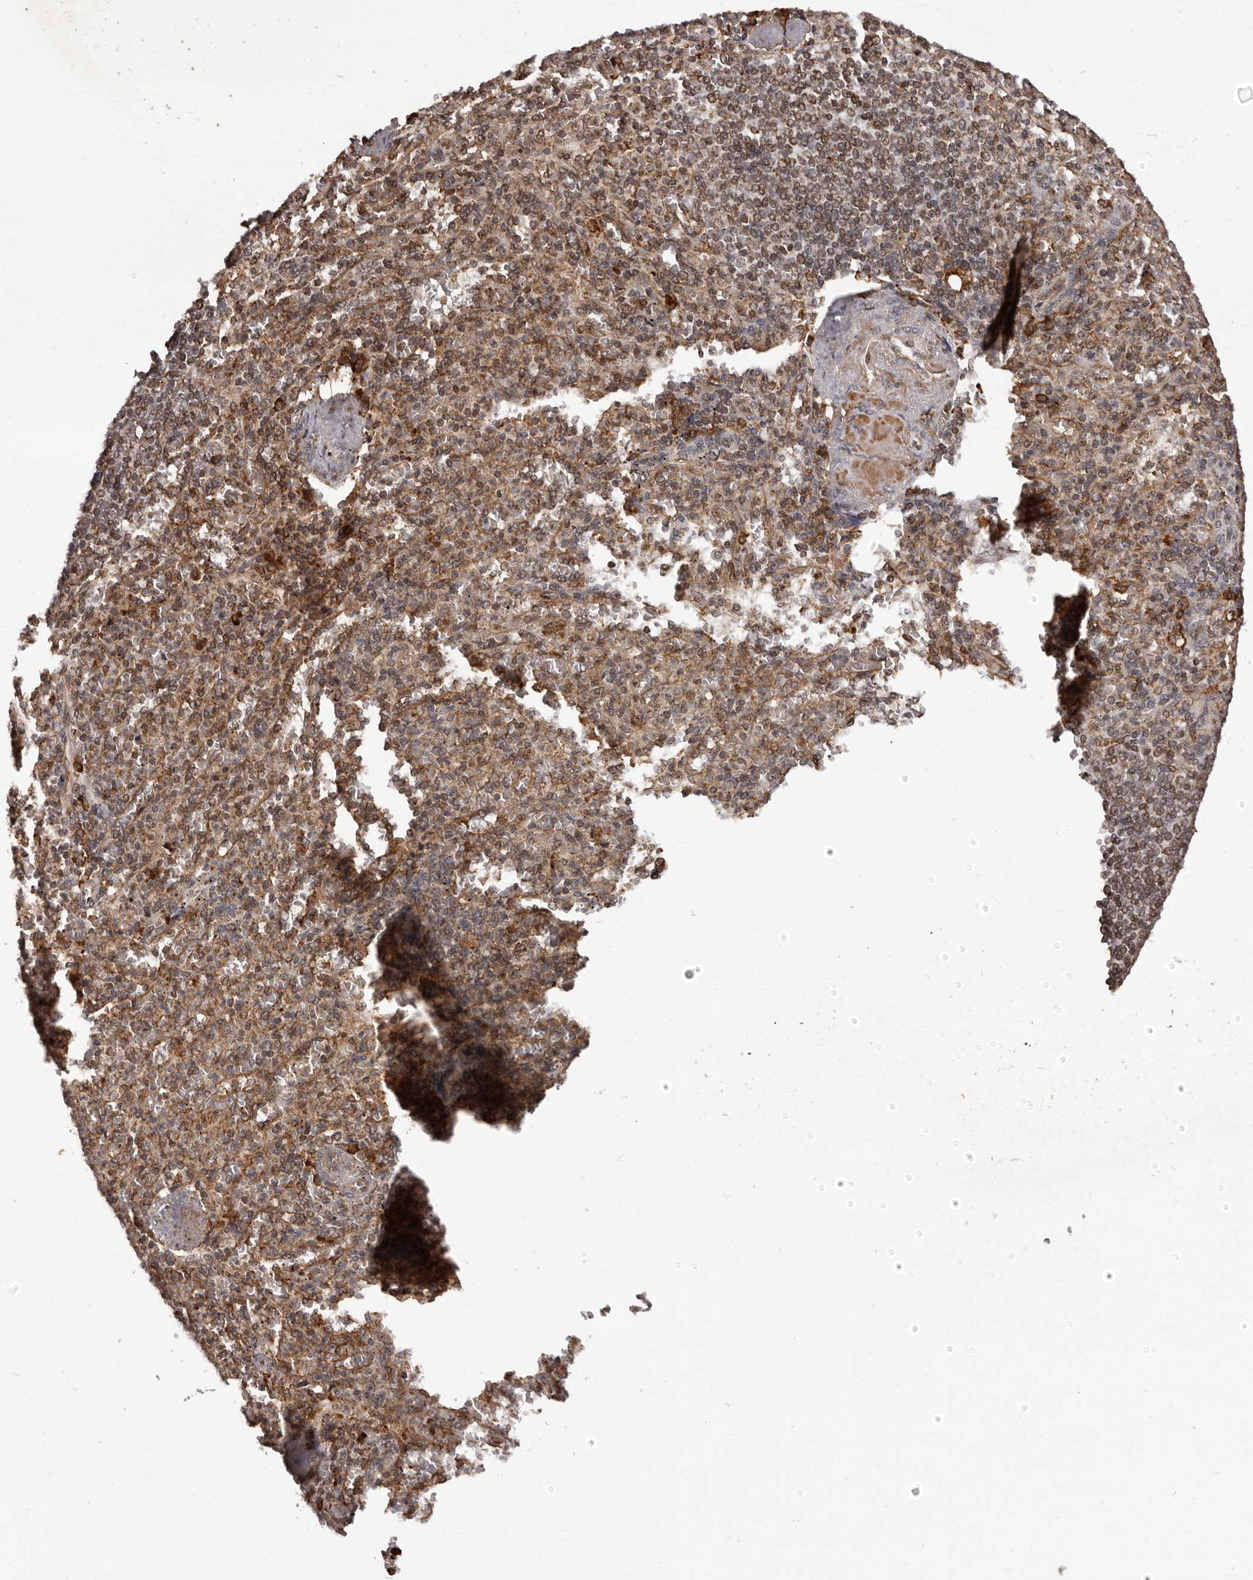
{"staining": {"intensity": "moderate", "quantity": ">75%", "location": "nuclear"}, "tissue": "spleen", "cell_type": "Cells in red pulp", "image_type": "normal", "snomed": [{"axis": "morphology", "description": "Normal tissue, NOS"}, {"axis": "topography", "description": "Spleen"}], "caption": "Moderate nuclear staining is identified in about >75% of cells in red pulp in benign spleen.", "gene": "IL32", "patient": {"sex": "female", "age": 74}}